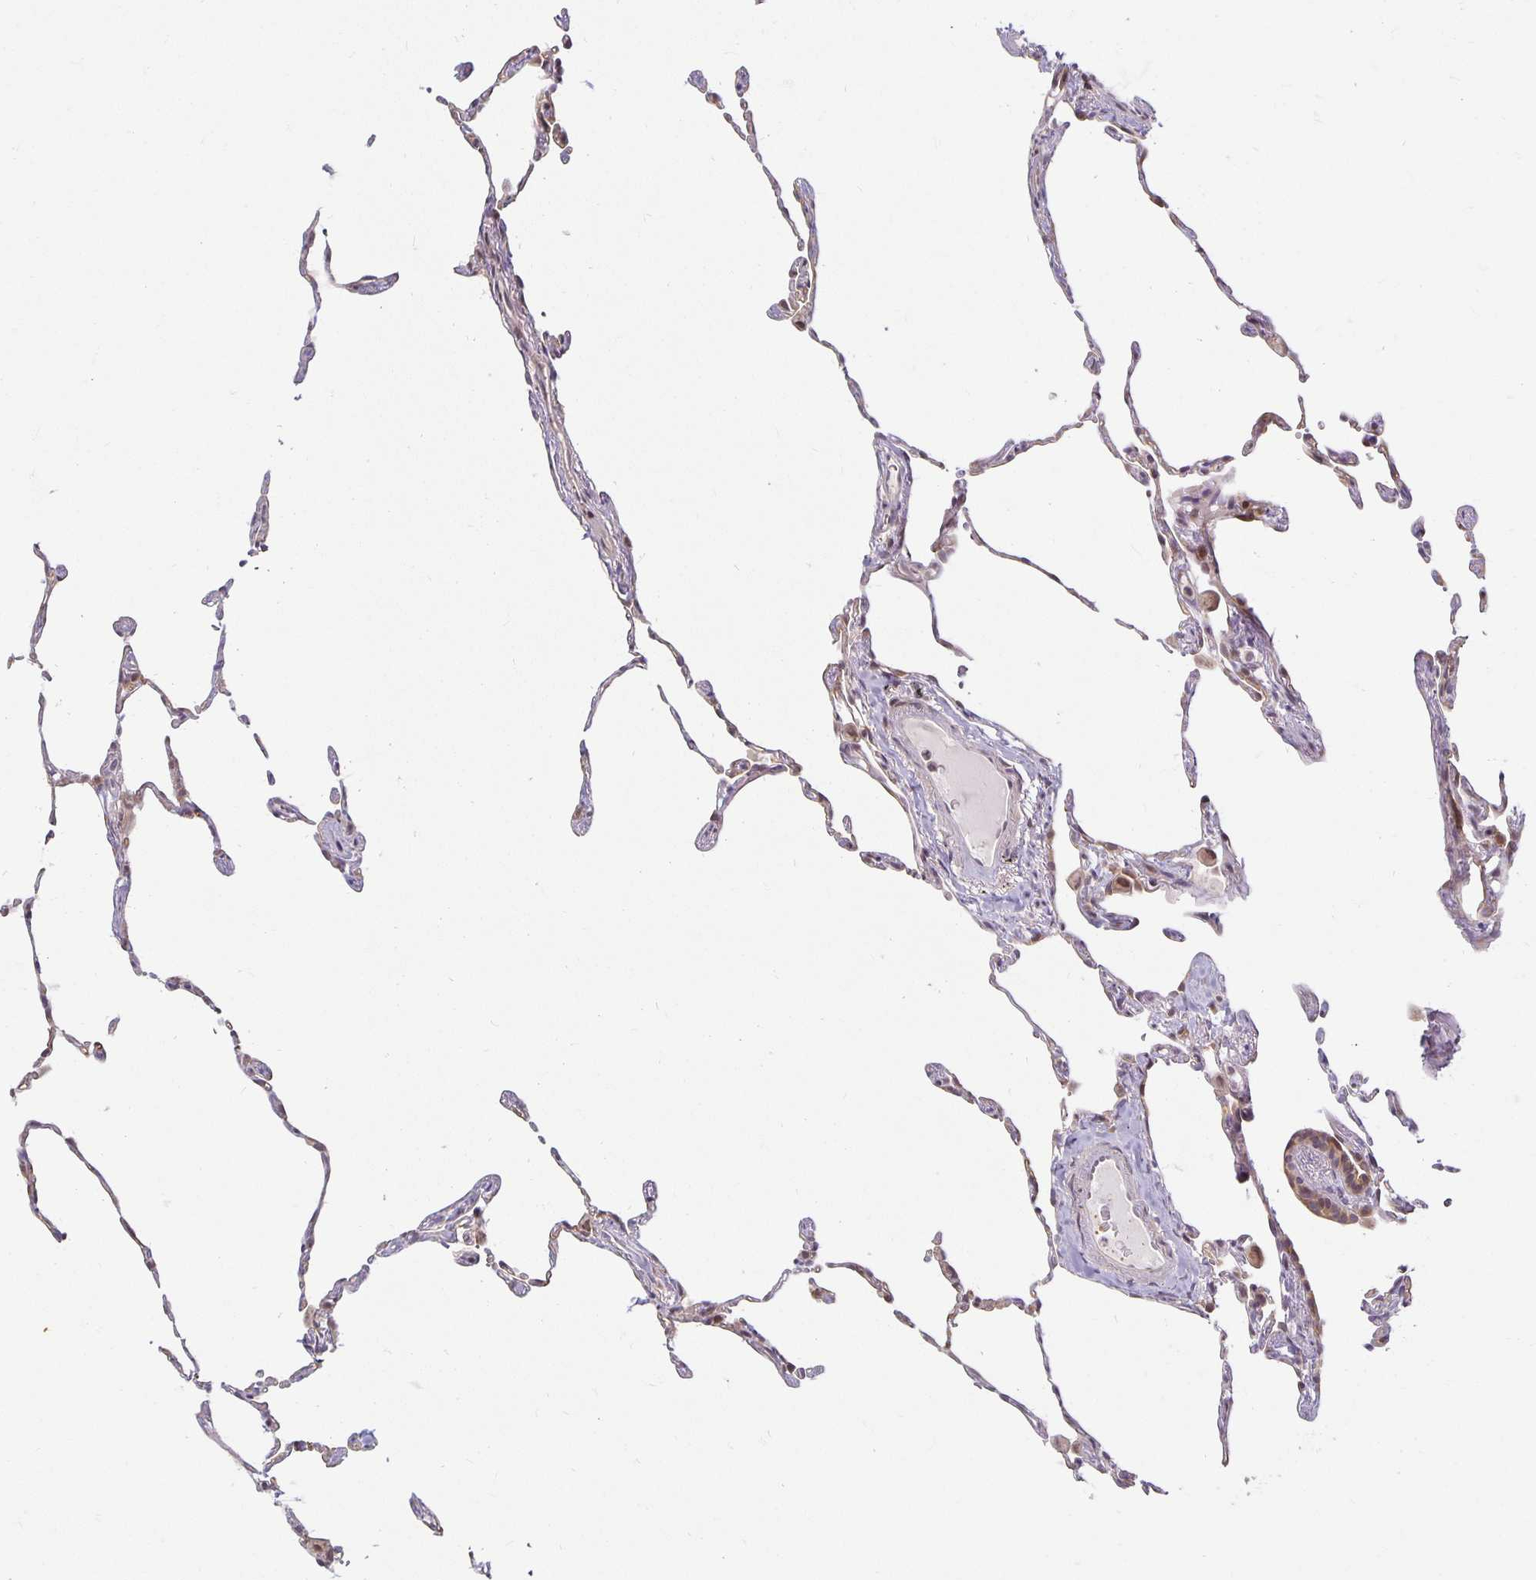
{"staining": {"intensity": "weak", "quantity": "25%-75%", "location": "cytoplasmic/membranous,nuclear"}, "tissue": "lung", "cell_type": "Alveolar cells", "image_type": "normal", "snomed": [{"axis": "morphology", "description": "Normal tissue, NOS"}, {"axis": "topography", "description": "Lung"}], "caption": "Brown immunohistochemical staining in normal lung shows weak cytoplasmic/membranous,nuclear expression in about 25%-75% of alveolar cells. The protein is shown in brown color, while the nuclei are stained blue.", "gene": "EHF", "patient": {"sex": "female", "age": 57}}